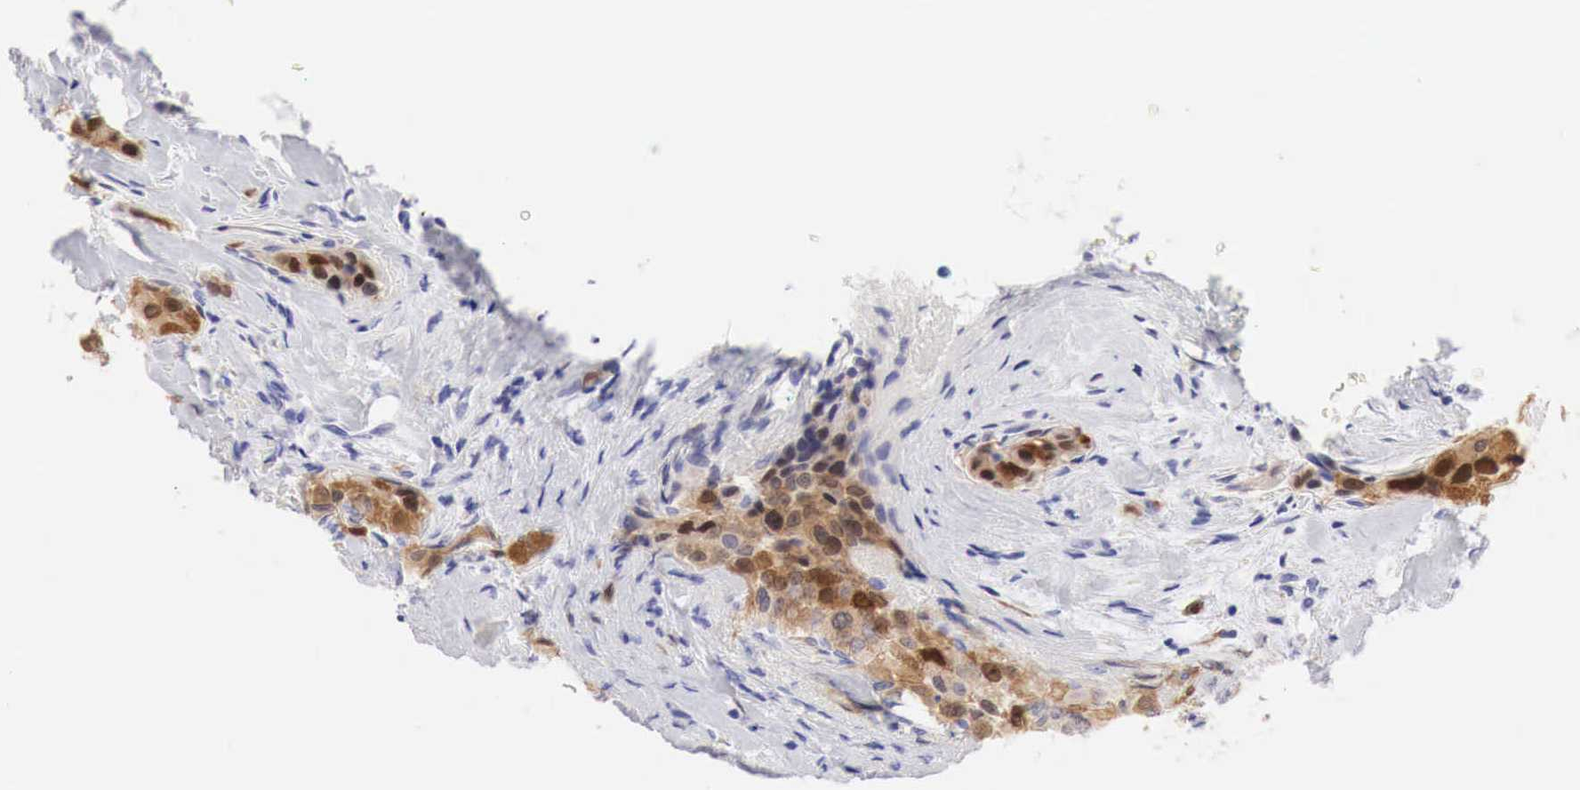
{"staining": {"intensity": "strong", "quantity": ">75%", "location": "cytoplasmic/membranous"}, "tissue": "breast cancer", "cell_type": "Tumor cells", "image_type": "cancer", "snomed": [{"axis": "morphology", "description": "Duct carcinoma"}, {"axis": "topography", "description": "Breast"}], "caption": "Breast intraductal carcinoma tissue demonstrates strong cytoplasmic/membranous positivity in about >75% of tumor cells, visualized by immunohistochemistry.", "gene": "CDKN2A", "patient": {"sex": "female", "age": 45}}